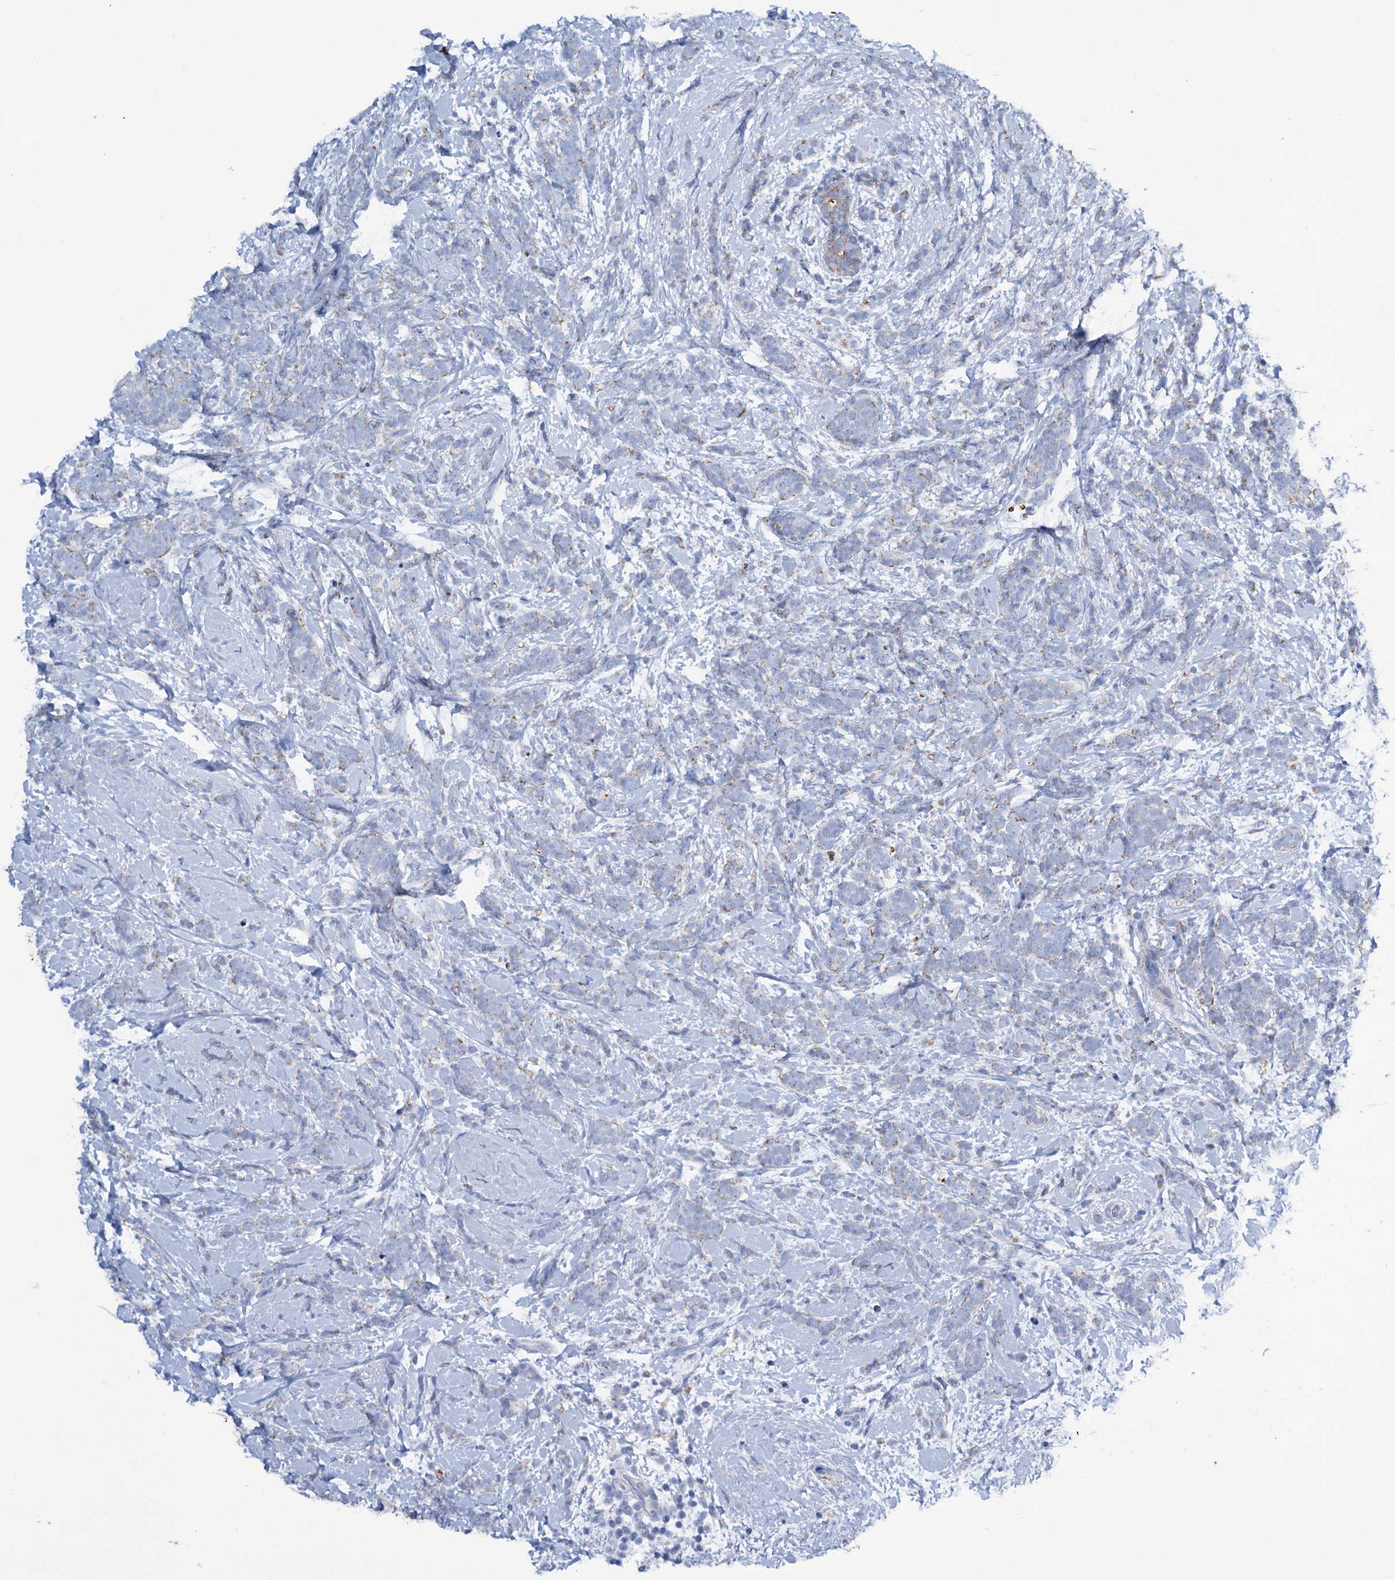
{"staining": {"intensity": "strong", "quantity": "<25%", "location": "cytoplasmic/membranous"}, "tissue": "breast cancer", "cell_type": "Tumor cells", "image_type": "cancer", "snomed": [{"axis": "morphology", "description": "Lobular carcinoma"}, {"axis": "topography", "description": "Breast"}], "caption": "Breast cancer stained with immunohistochemistry shows strong cytoplasmic/membranous positivity in approximately <25% of tumor cells. The protein is shown in brown color, while the nuclei are stained blue.", "gene": "FAAP20", "patient": {"sex": "female", "age": 58}}